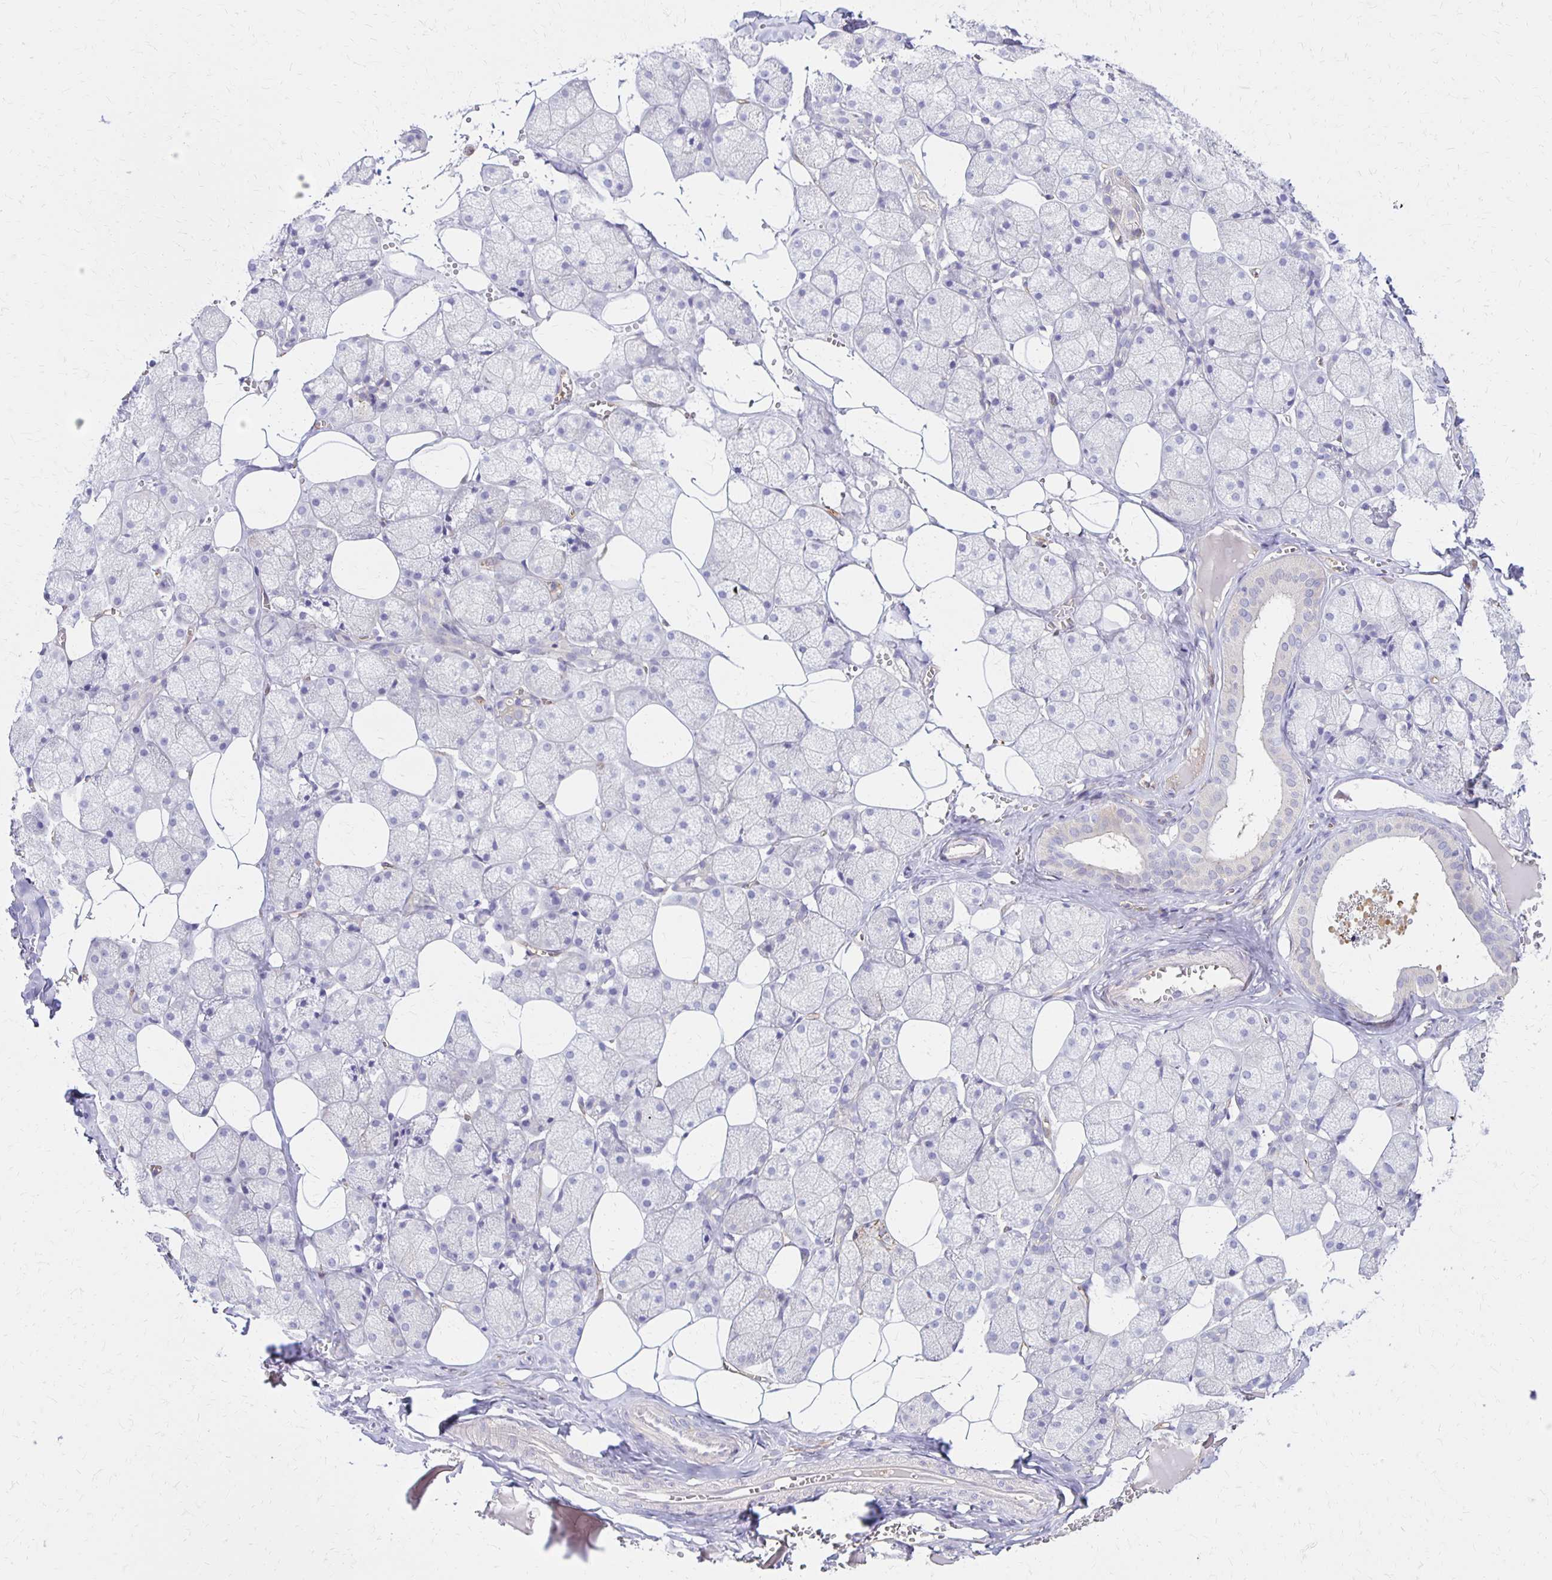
{"staining": {"intensity": "weak", "quantity": "<25%", "location": "cytoplasmic/membranous"}, "tissue": "salivary gland", "cell_type": "Glandular cells", "image_type": "normal", "snomed": [{"axis": "morphology", "description": "Normal tissue, NOS"}, {"axis": "topography", "description": "Salivary gland"}, {"axis": "topography", "description": "Peripheral nerve tissue"}], "caption": "IHC micrograph of unremarkable salivary gland: salivary gland stained with DAB exhibits no significant protein positivity in glandular cells.", "gene": "TTYH1", "patient": {"sex": "male", "age": 38}}